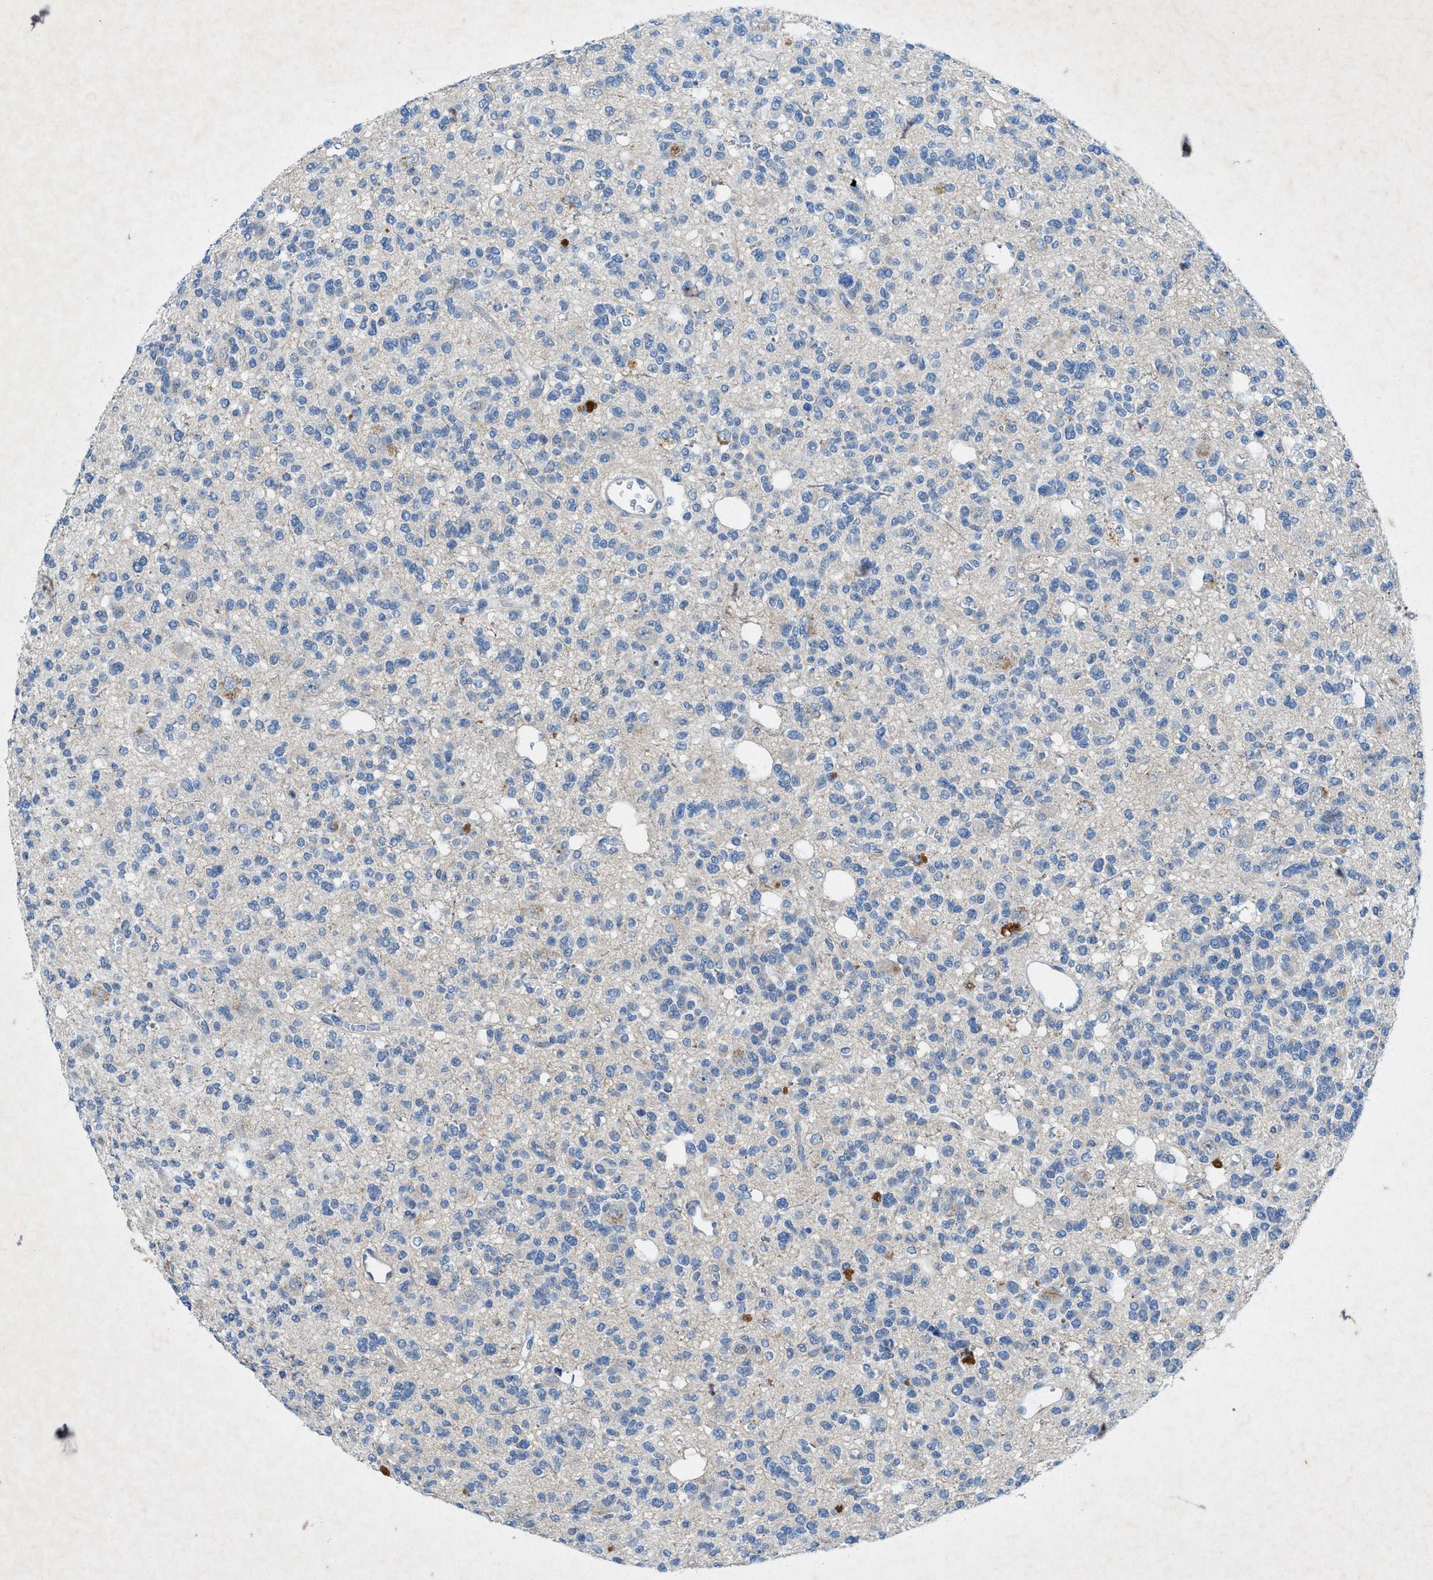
{"staining": {"intensity": "negative", "quantity": "none", "location": "none"}, "tissue": "glioma", "cell_type": "Tumor cells", "image_type": "cancer", "snomed": [{"axis": "morphology", "description": "Glioma, malignant, Low grade"}, {"axis": "topography", "description": "Brain"}], "caption": "An IHC photomicrograph of glioma is shown. There is no staining in tumor cells of glioma.", "gene": "URGCP", "patient": {"sex": "male", "age": 38}}